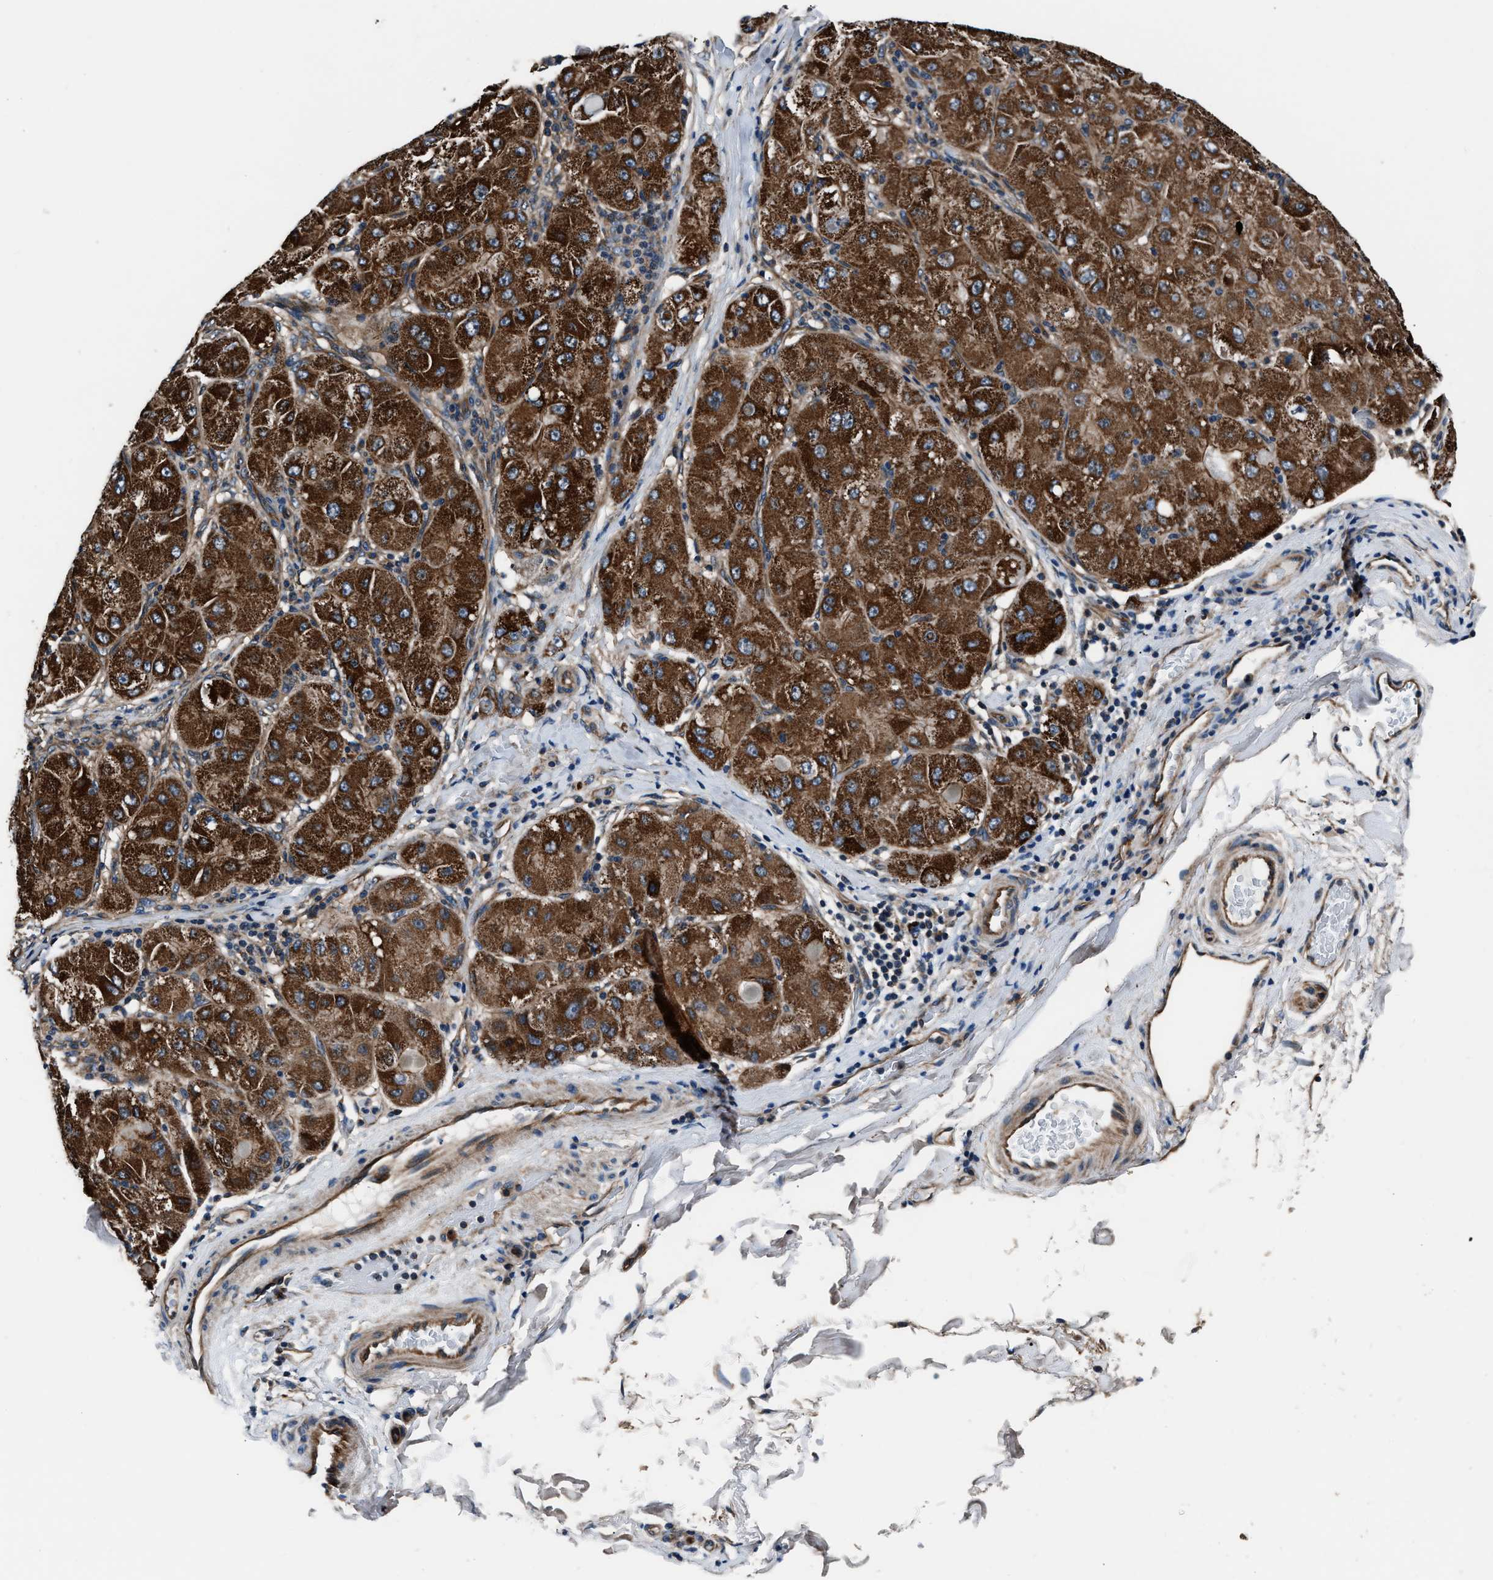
{"staining": {"intensity": "strong", "quantity": ">75%", "location": "cytoplasmic/membranous"}, "tissue": "liver cancer", "cell_type": "Tumor cells", "image_type": "cancer", "snomed": [{"axis": "morphology", "description": "Carcinoma, Hepatocellular, NOS"}, {"axis": "topography", "description": "Liver"}], "caption": "This image exhibits immunohistochemistry (IHC) staining of hepatocellular carcinoma (liver), with high strong cytoplasmic/membranous expression in approximately >75% of tumor cells.", "gene": "GGCT", "patient": {"sex": "male", "age": 80}}